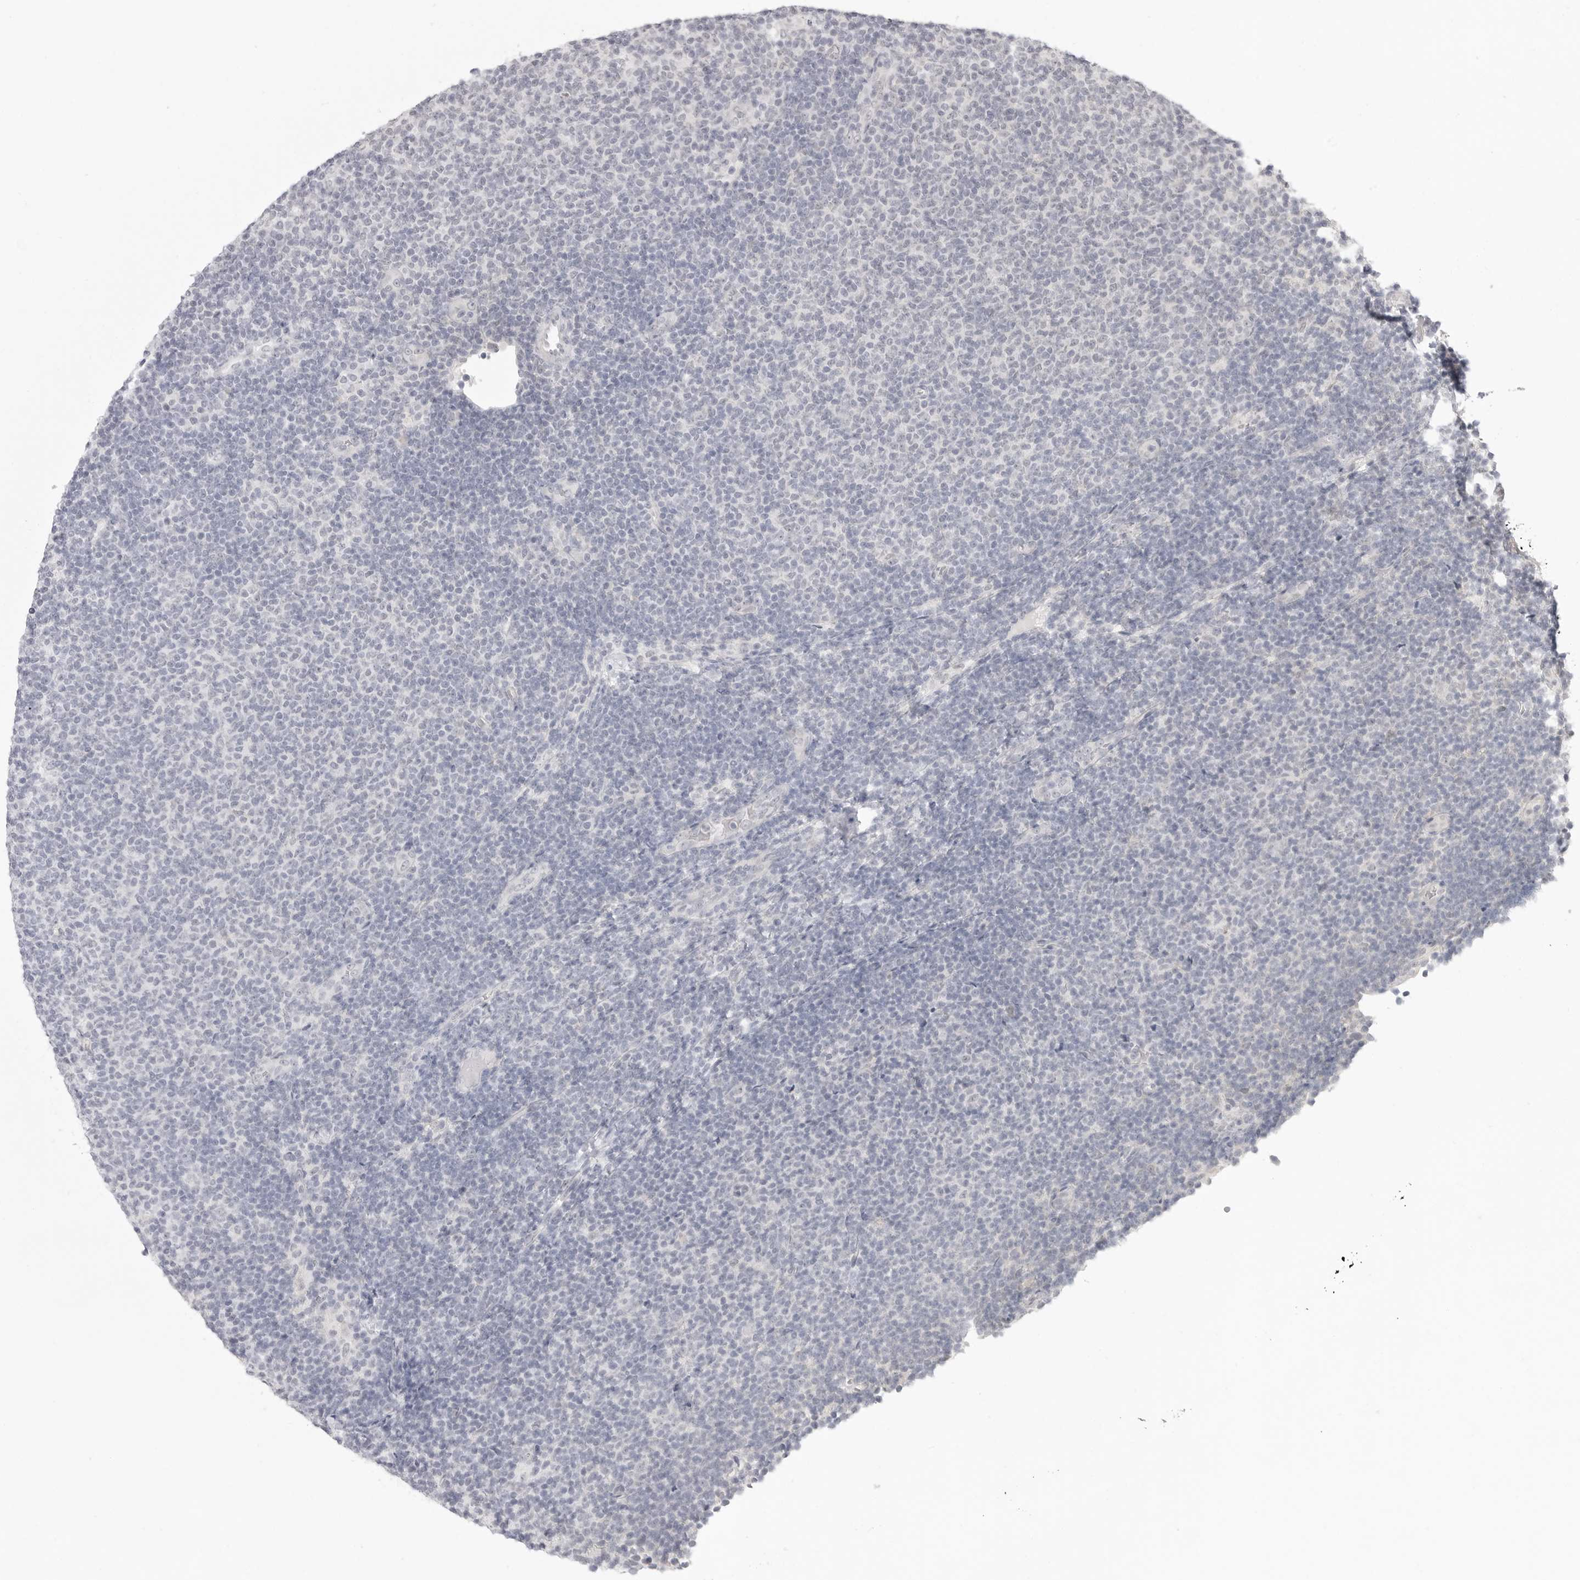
{"staining": {"intensity": "negative", "quantity": "none", "location": "none"}, "tissue": "lymphoma", "cell_type": "Tumor cells", "image_type": "cancer", "snomed": [{"axis": "morphology", "description": "Malignant lymphoma, non-Hodgkin's type, Low grade"}, {"axis": "topography", "description": "Lymph node"}], "caption": "Human lymphoma stained for a protein using IHC shows no positivity in tumor cells.", "gene": "KLK11", "patient": {"sex": "male", "age": 66}}